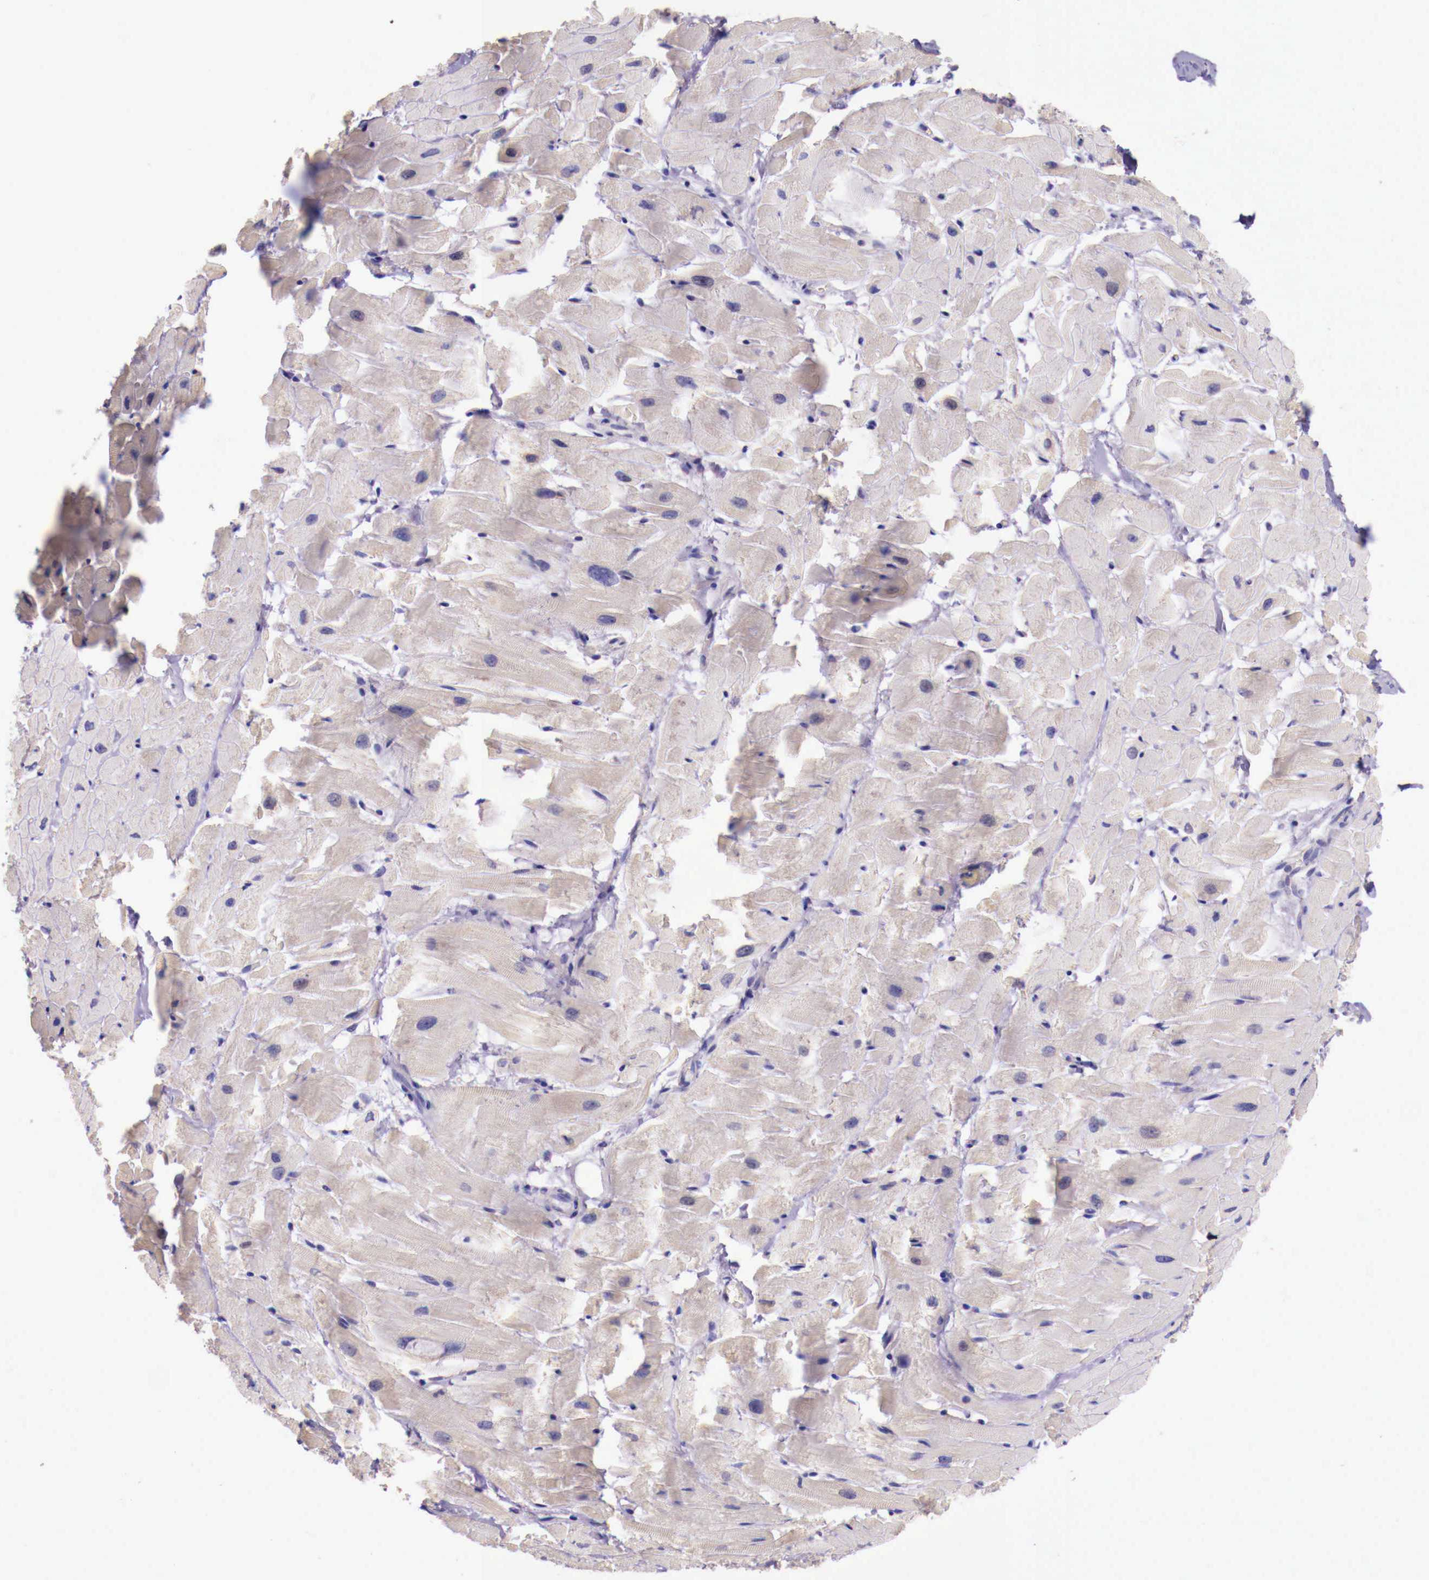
{"staining": {"intensity": "negative", "quantity": "none", "location": "none"}, "tissue": "heart muscle", "cell_type": "Cardiomyocytes", "image_type": "normal", "snomed": [{"axis": "morphology", "description": "Normal tissue, NOS"}, {"axis": "topography", "description": "Heart"}], "caption": "Immunohistochemistry of unremarkable heart muscle exhibits no positivity in cardiomyocytes.", "gene": "GRIPAP1", "patient": {"sex": "female", "age": 19}}